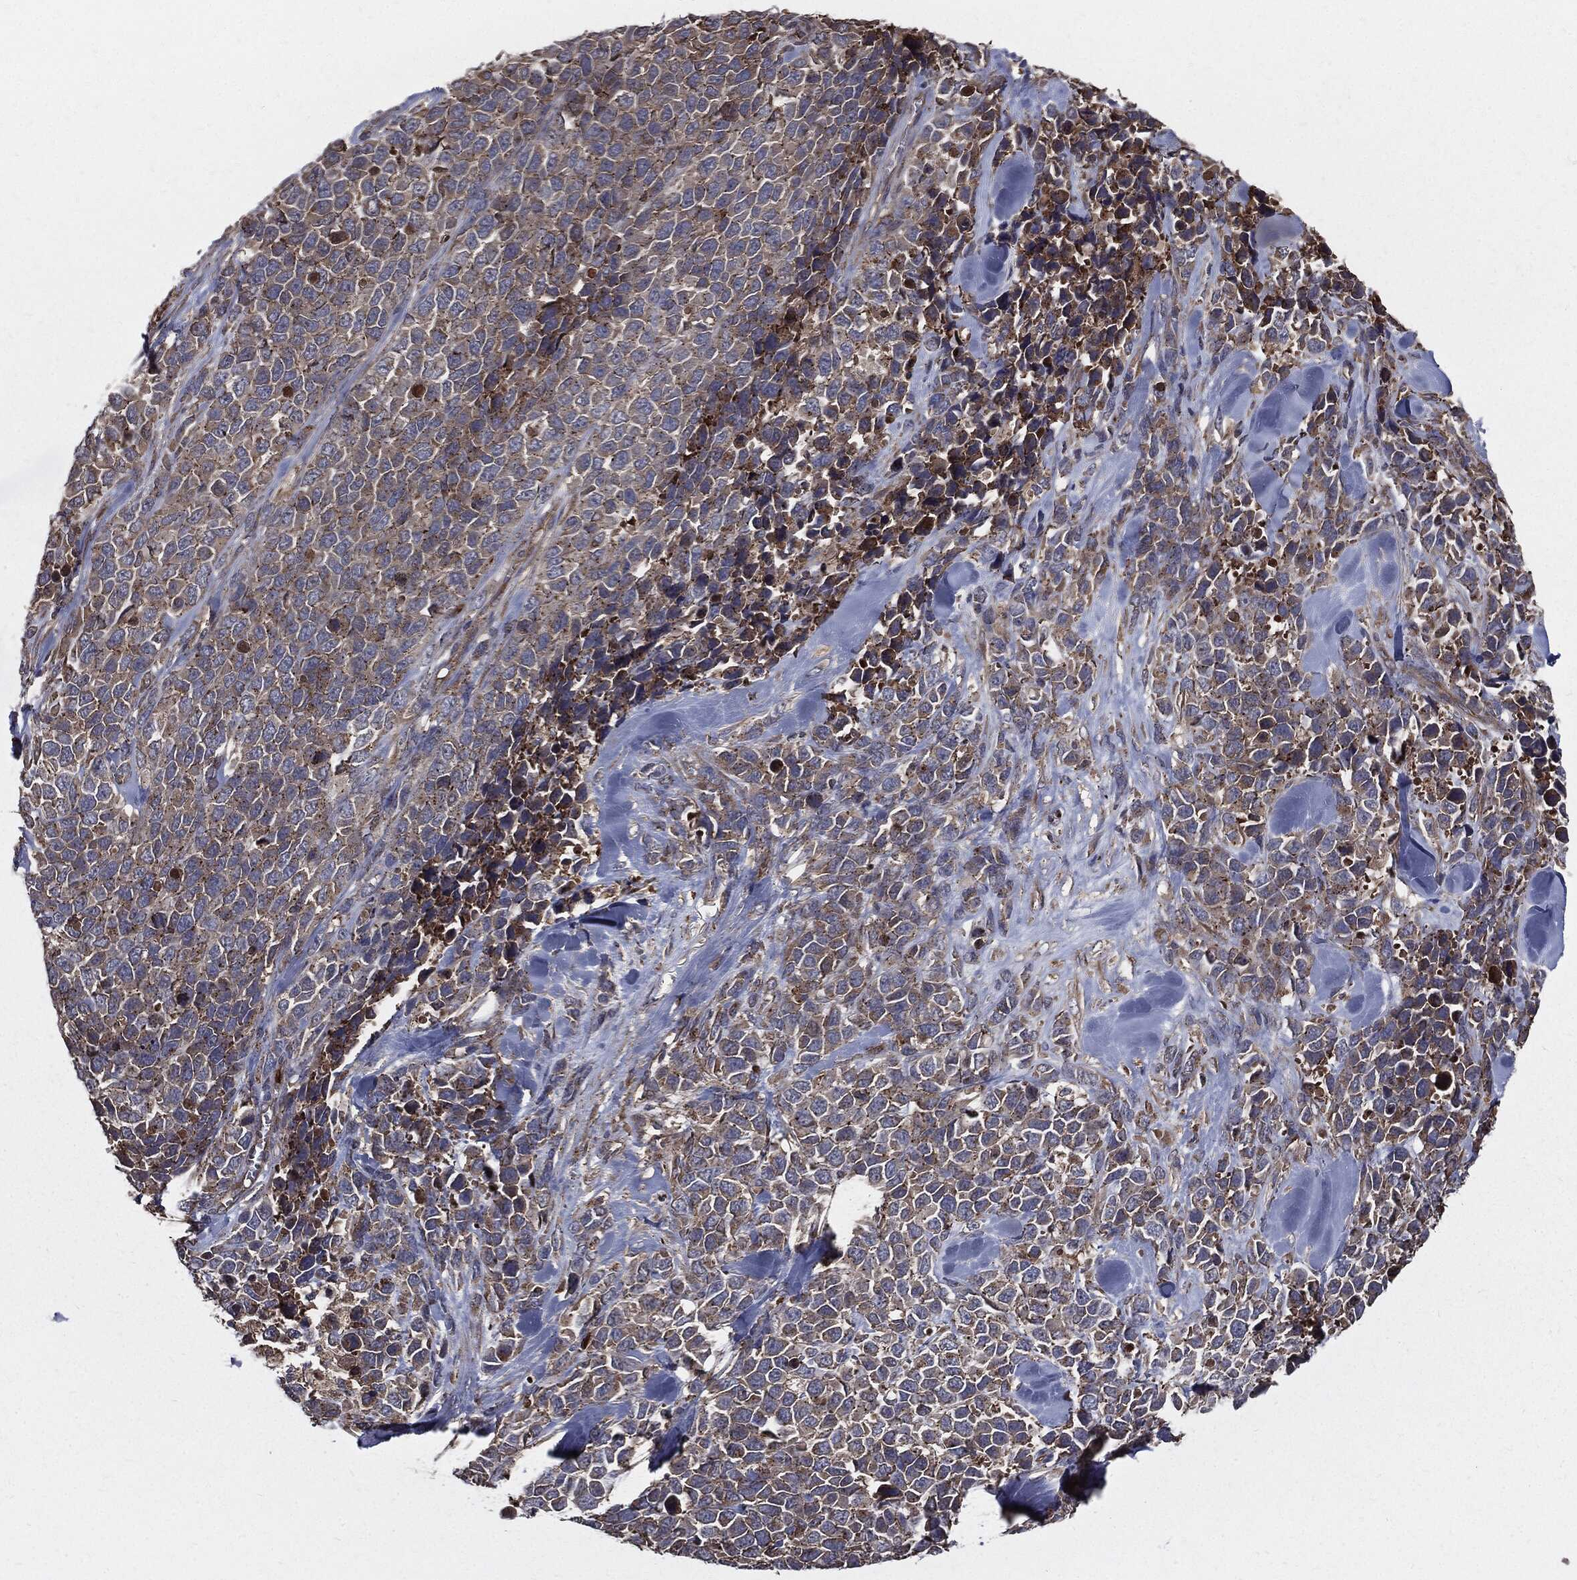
{"staining": {"intensity": "moderate", "quantity": "25%-75%", "location": "cytoplasmic/membranous"}, "tissue": "melanoma", "cell_type": "Tumor cells", "image_type": "cancer", "snomed": [{"axis": "morphology", "description": "Malignant melanoma, Metastatic site"}, {"axis": "topography", "description": "Skin"}], "caption": "Human malignant melanoma (metastatic site) stained with a protein marker reveals moderate staining in tumor cells.", "gene": "PDCD6IP", "patient": {"sex": "male", "age": 84}}